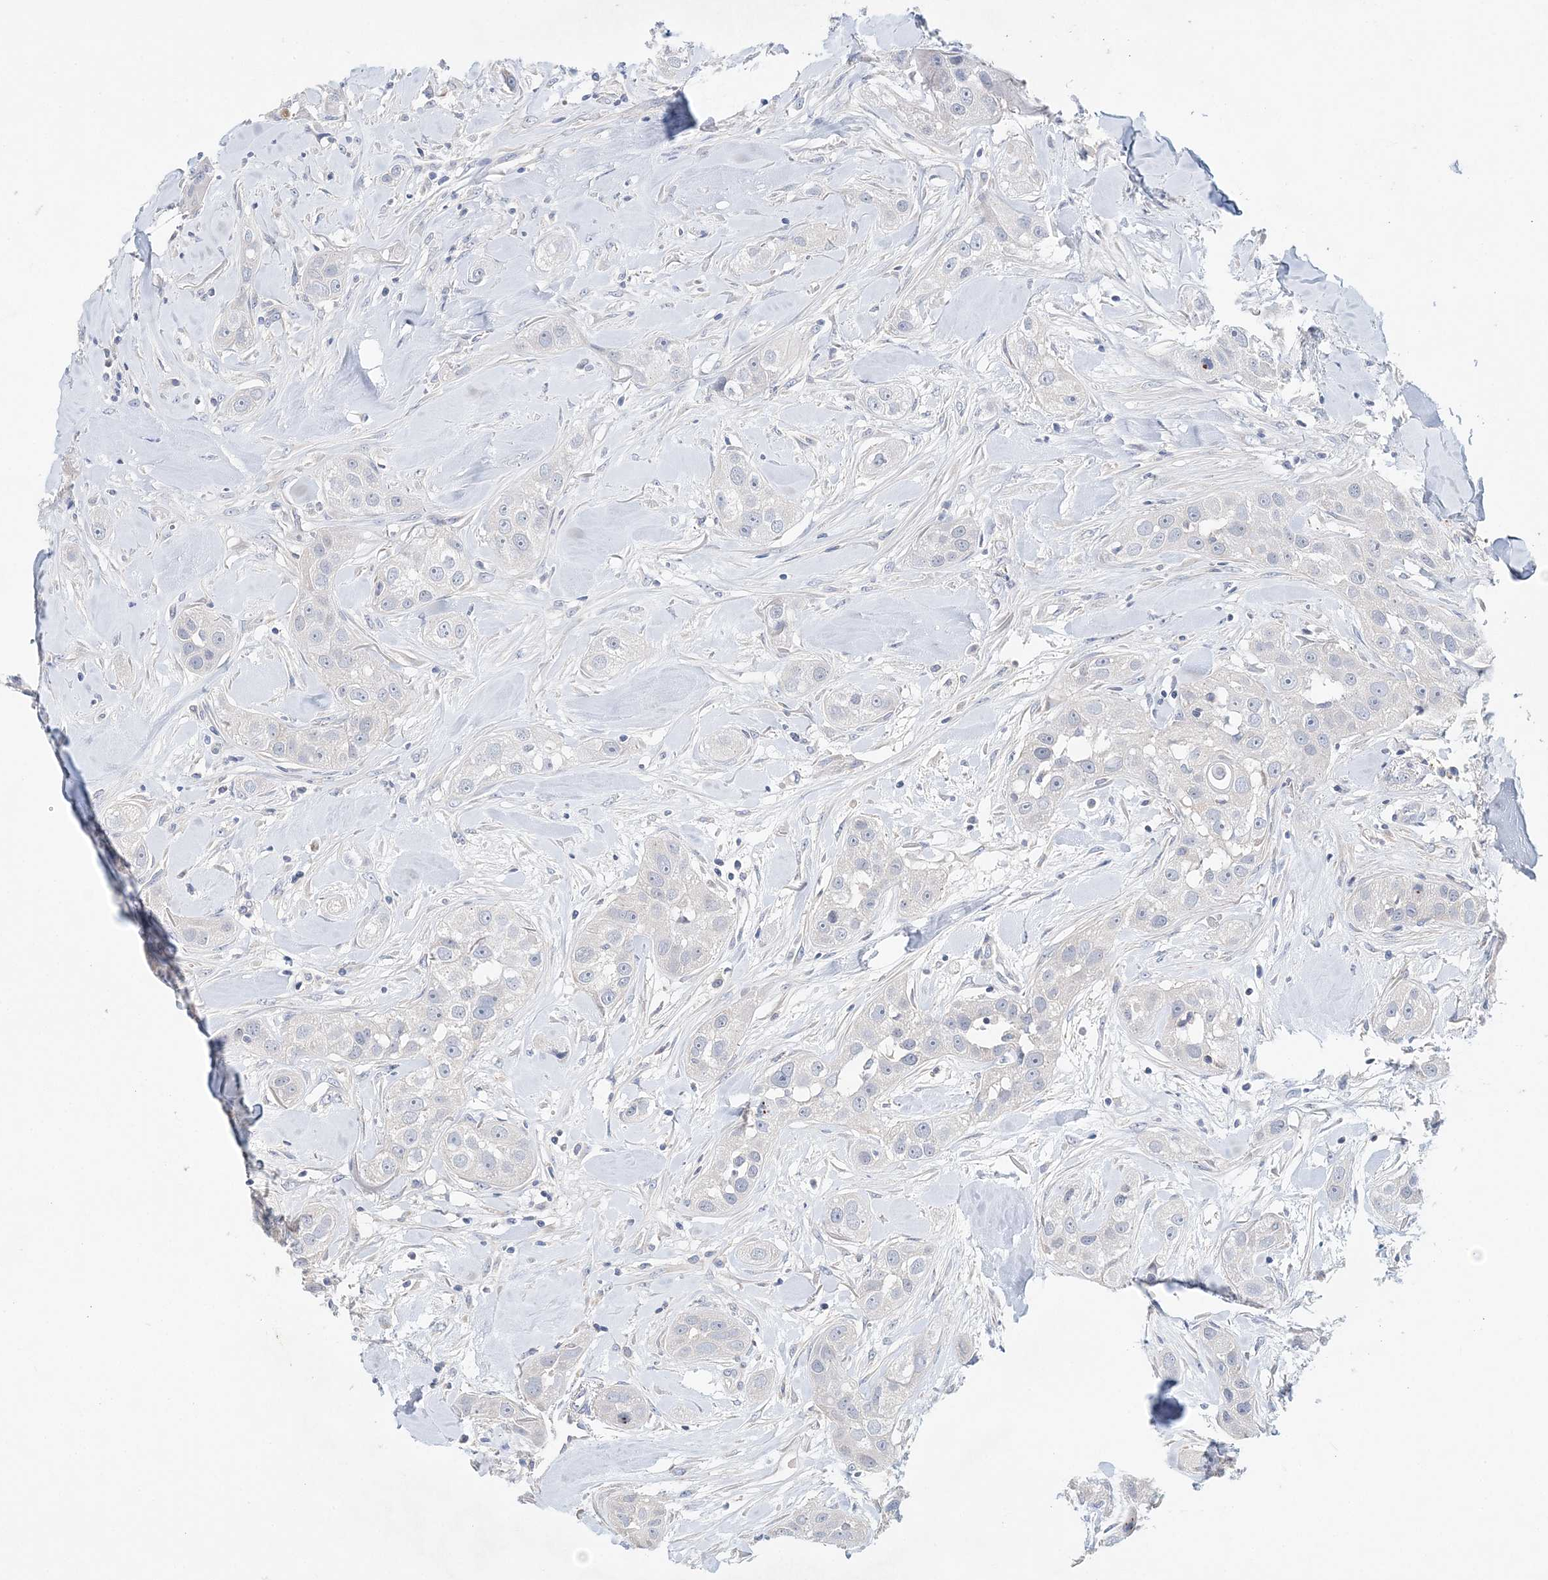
{"staining": {"intensity": "negative", "quantity": "none", "location": "none"}, "tissue": "head and neck cancer", "cell_type": "Tumor cells", "image_type": "cancer", "snomed": [{"axis": "morphology", "description": "Normal tissue, NOS"}, {"axis": "morphology", "description": "Squamous cell carcinoma, NOS"}, {"axis": "topography", "description": "Skeletal muscle"}, {"axis": "topography", "description": "Head-Neck"}], "caption": "Tumor cells are negative for protein expression in human squamous cell carcinoma (head and neck).", "gene": "LRRIQ4", "patient": {"sex": "male", "age": 51}}